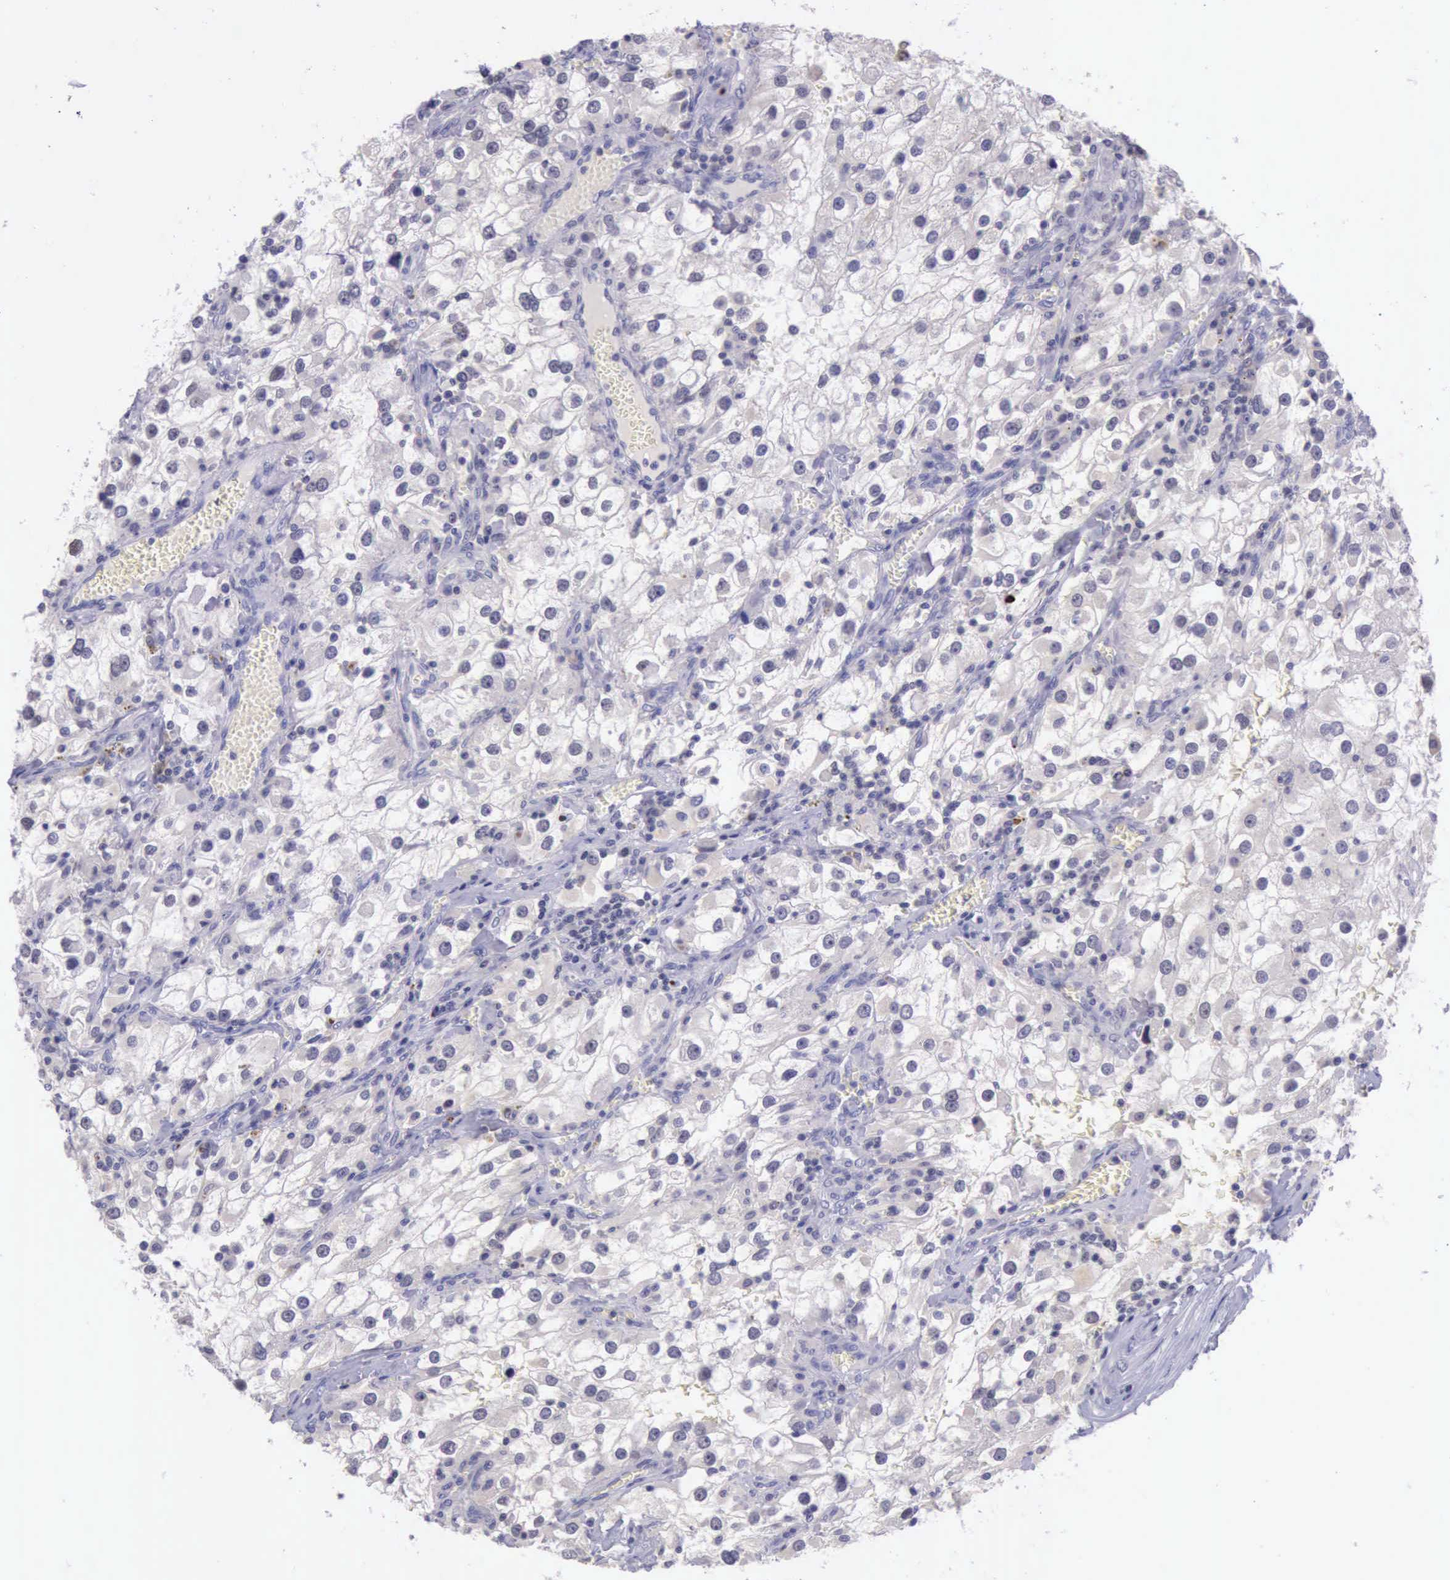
{"staining": {"intensity": "strong", "quantity": "<25%", "location": "nuclear"}, "tissue": "renal cancer", "cell_type": "Tumor cells", "image_type": "cancer", "snomed": [{"axis": "morphology", "description": "Adenocarcinoma, NOS"}, {"axis": "topography", "description": "Kidney"}], "caption": "Protein analysis of renal cancer tissue exhibits strong nuclear positivity in approximately <25% of tumor cells.", "gene": "PARP1", "patient": {"sex": "female", "age": 52}}